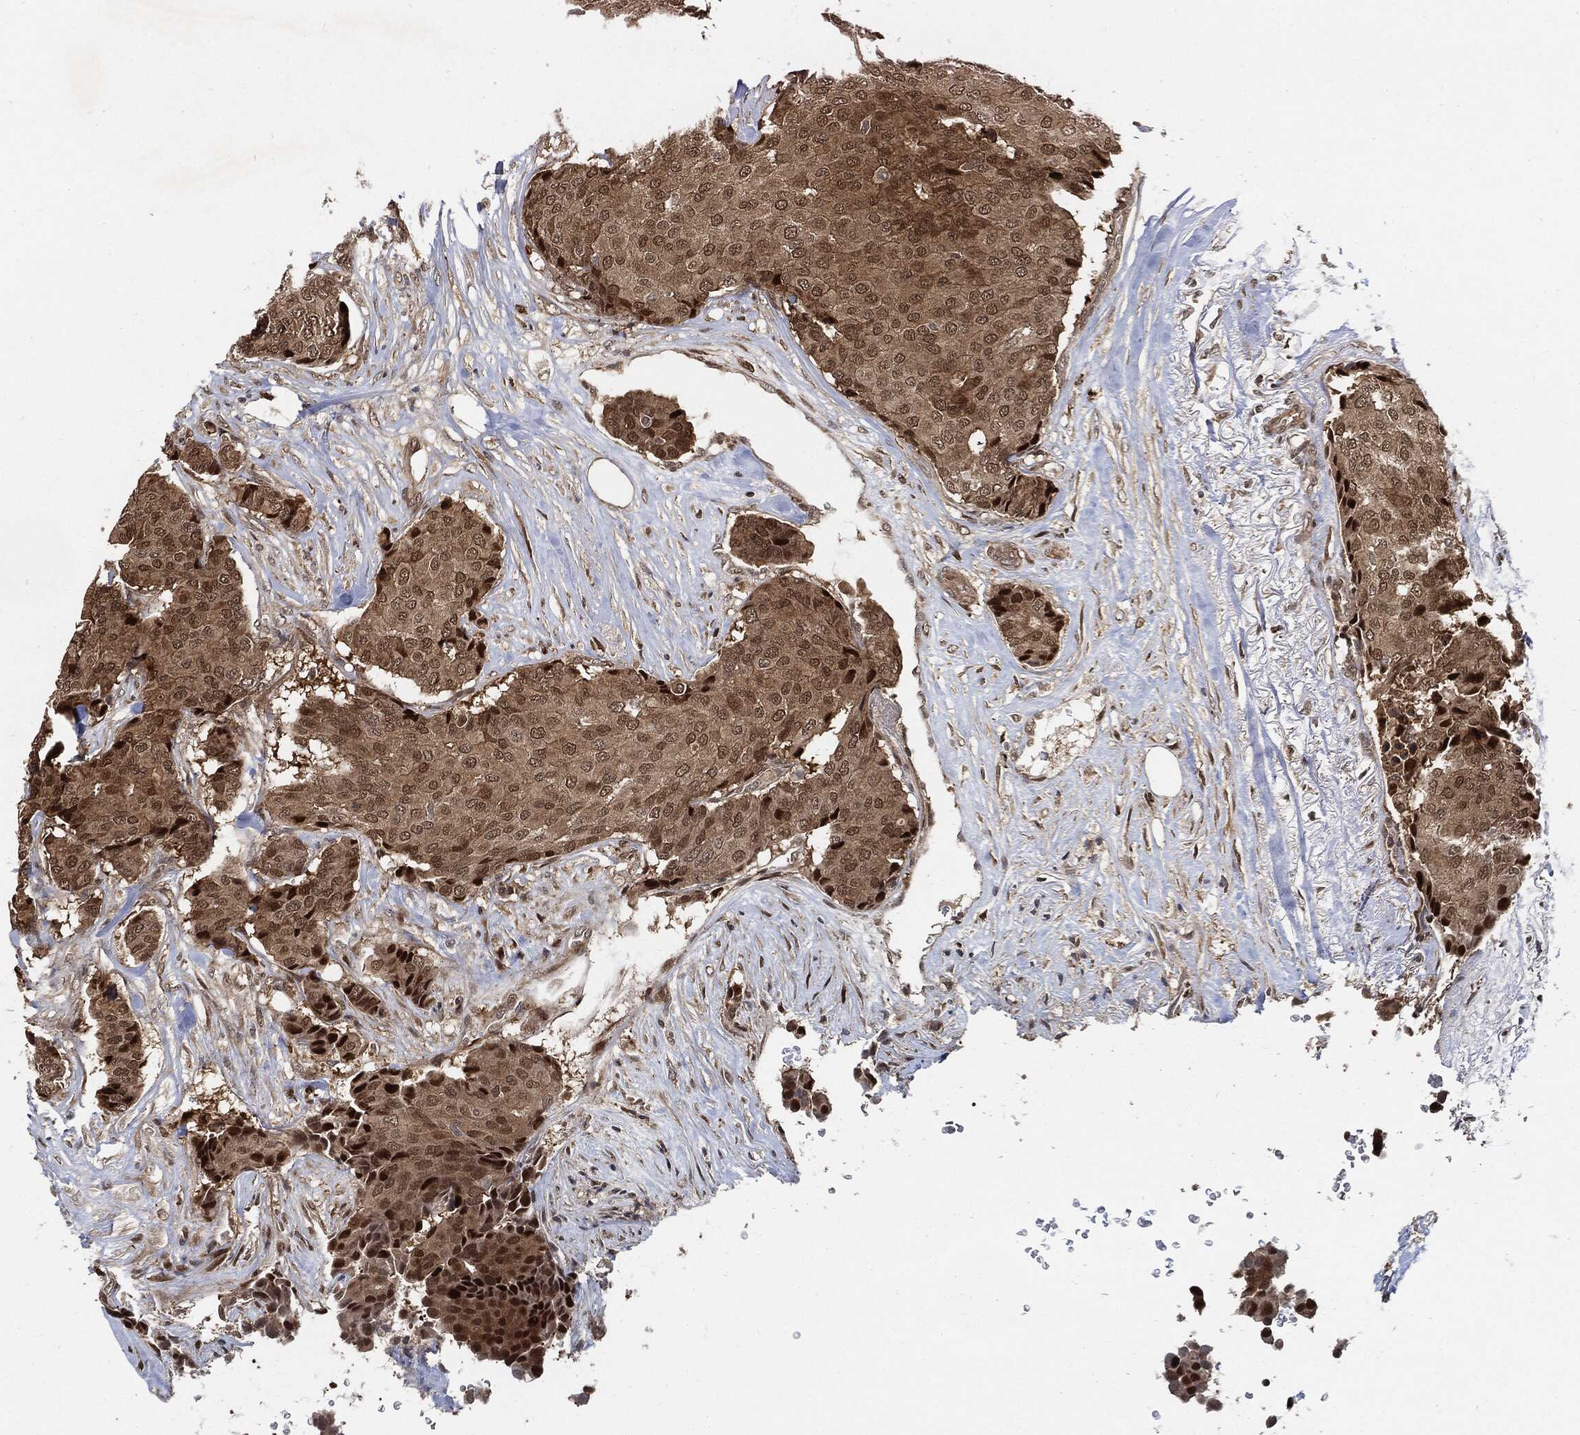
{"staining": {"intensity": "weak", "quantity": ">75%", "location": "cytoplasmic/membranous"}, "tissue": "breast cancer", "cell_type": "Tumor cells", "image_type": "cancer", "snomed": [{"axis": "morphology", "description": "Duct carcinoma"}, {"axis": "topography", "description": "Breast"}], "caption": "Tumor cells display low levels of weak cytoplasmic/membranous positivity in about >75% of cells in human breast invasive ductal carcinoma.", "gene": "CUTA", "patient": {"sex": "female", "age": 75}}